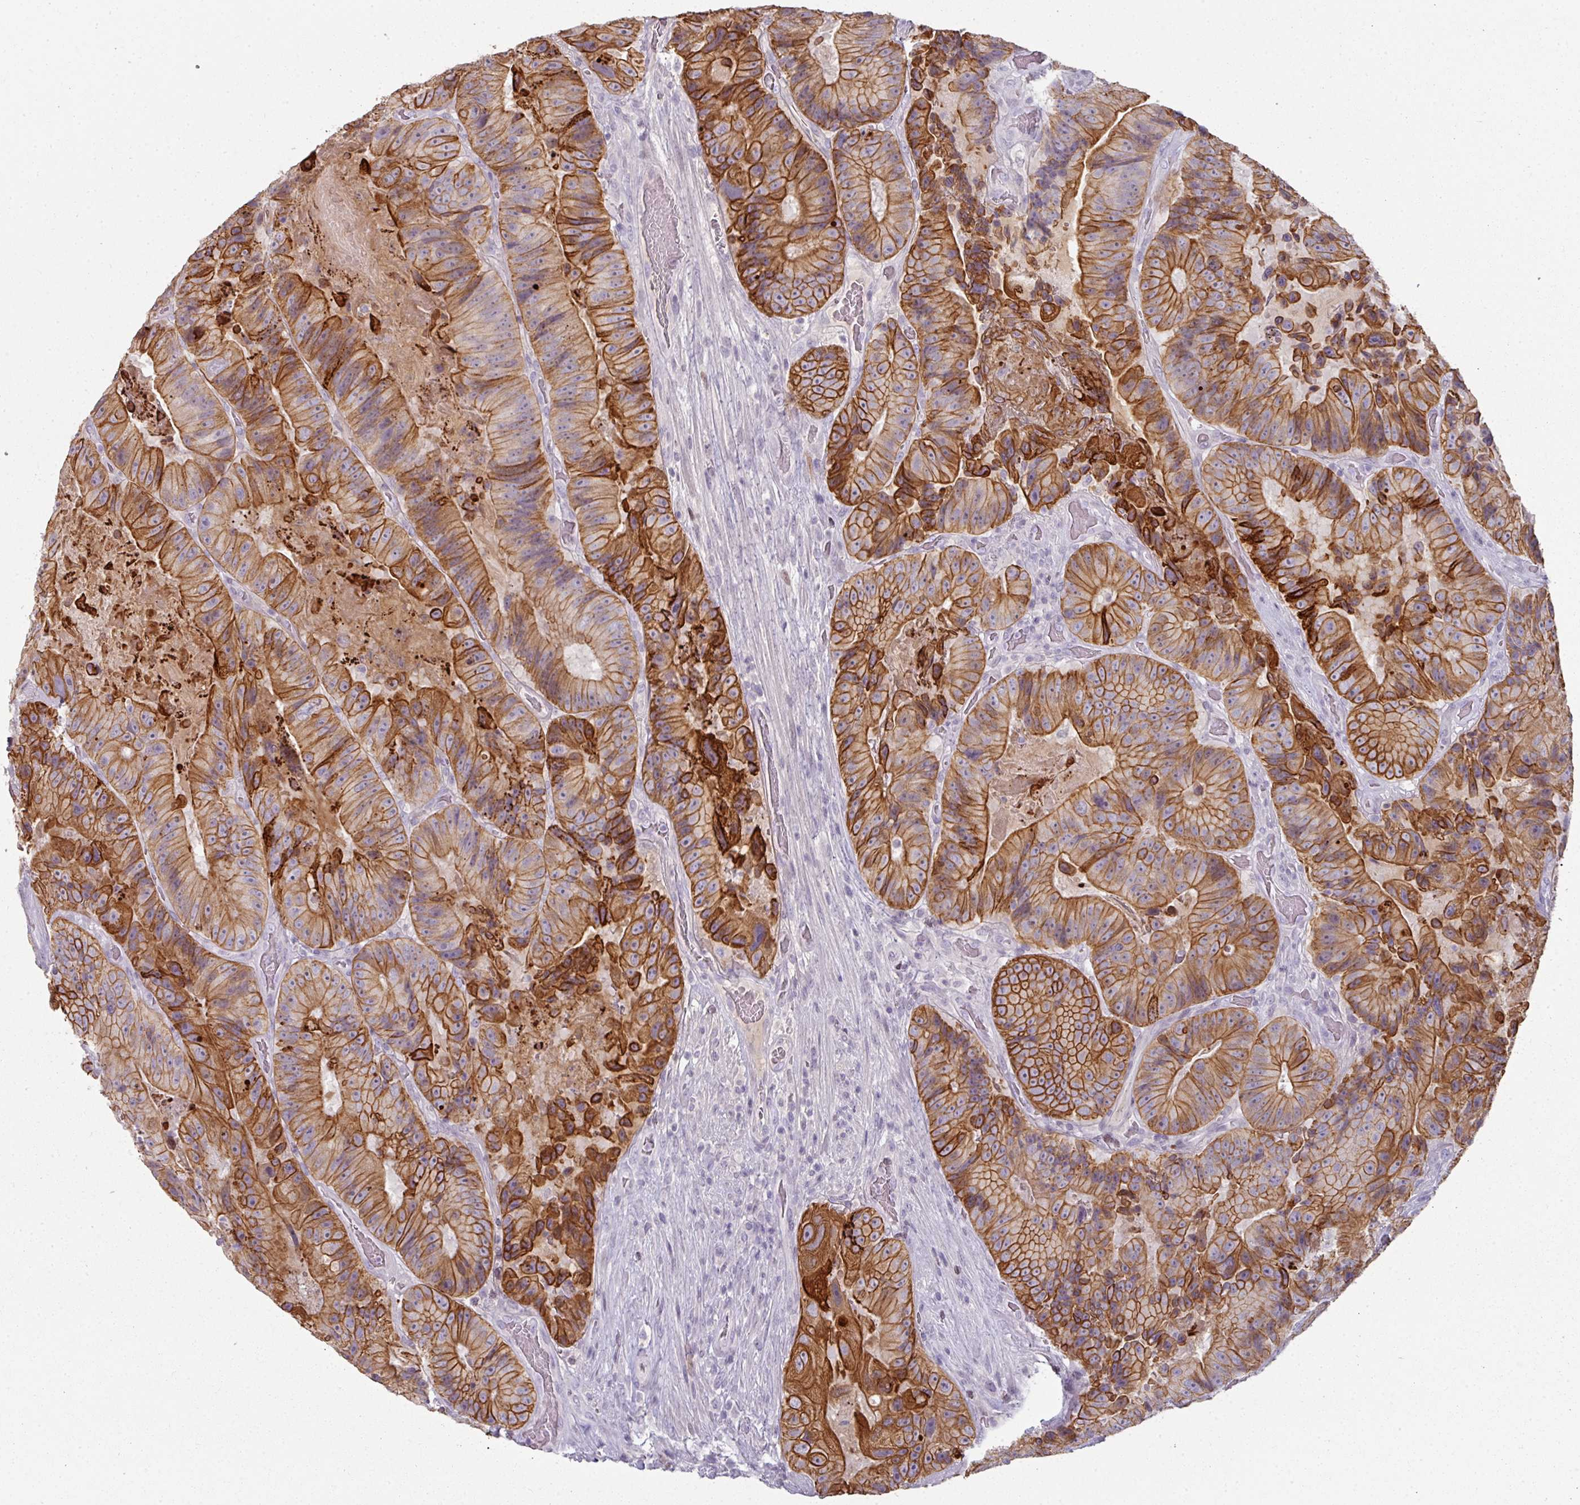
{"staining": {"intensity": "strong", "quantity": ">75%", "location": "cytoplasmic/membranous"}, "tissue": "colorectal cancer", "cell_type": "Tumor cells", "image_type": "cancer", "snomed": [{"axis": "morphology", "description": "Adenocarcinoma, NOS"}, {"axis": "topography", "description": "Colon"}], "caption": "Colorectal adenocarcinoma stained with a brown dye shows strong cytoplasmic/membranous positive staining in about >75% of tumor cells.", "gene": "GTF2H3", "patient": {"sex": "female", "age": 86}}